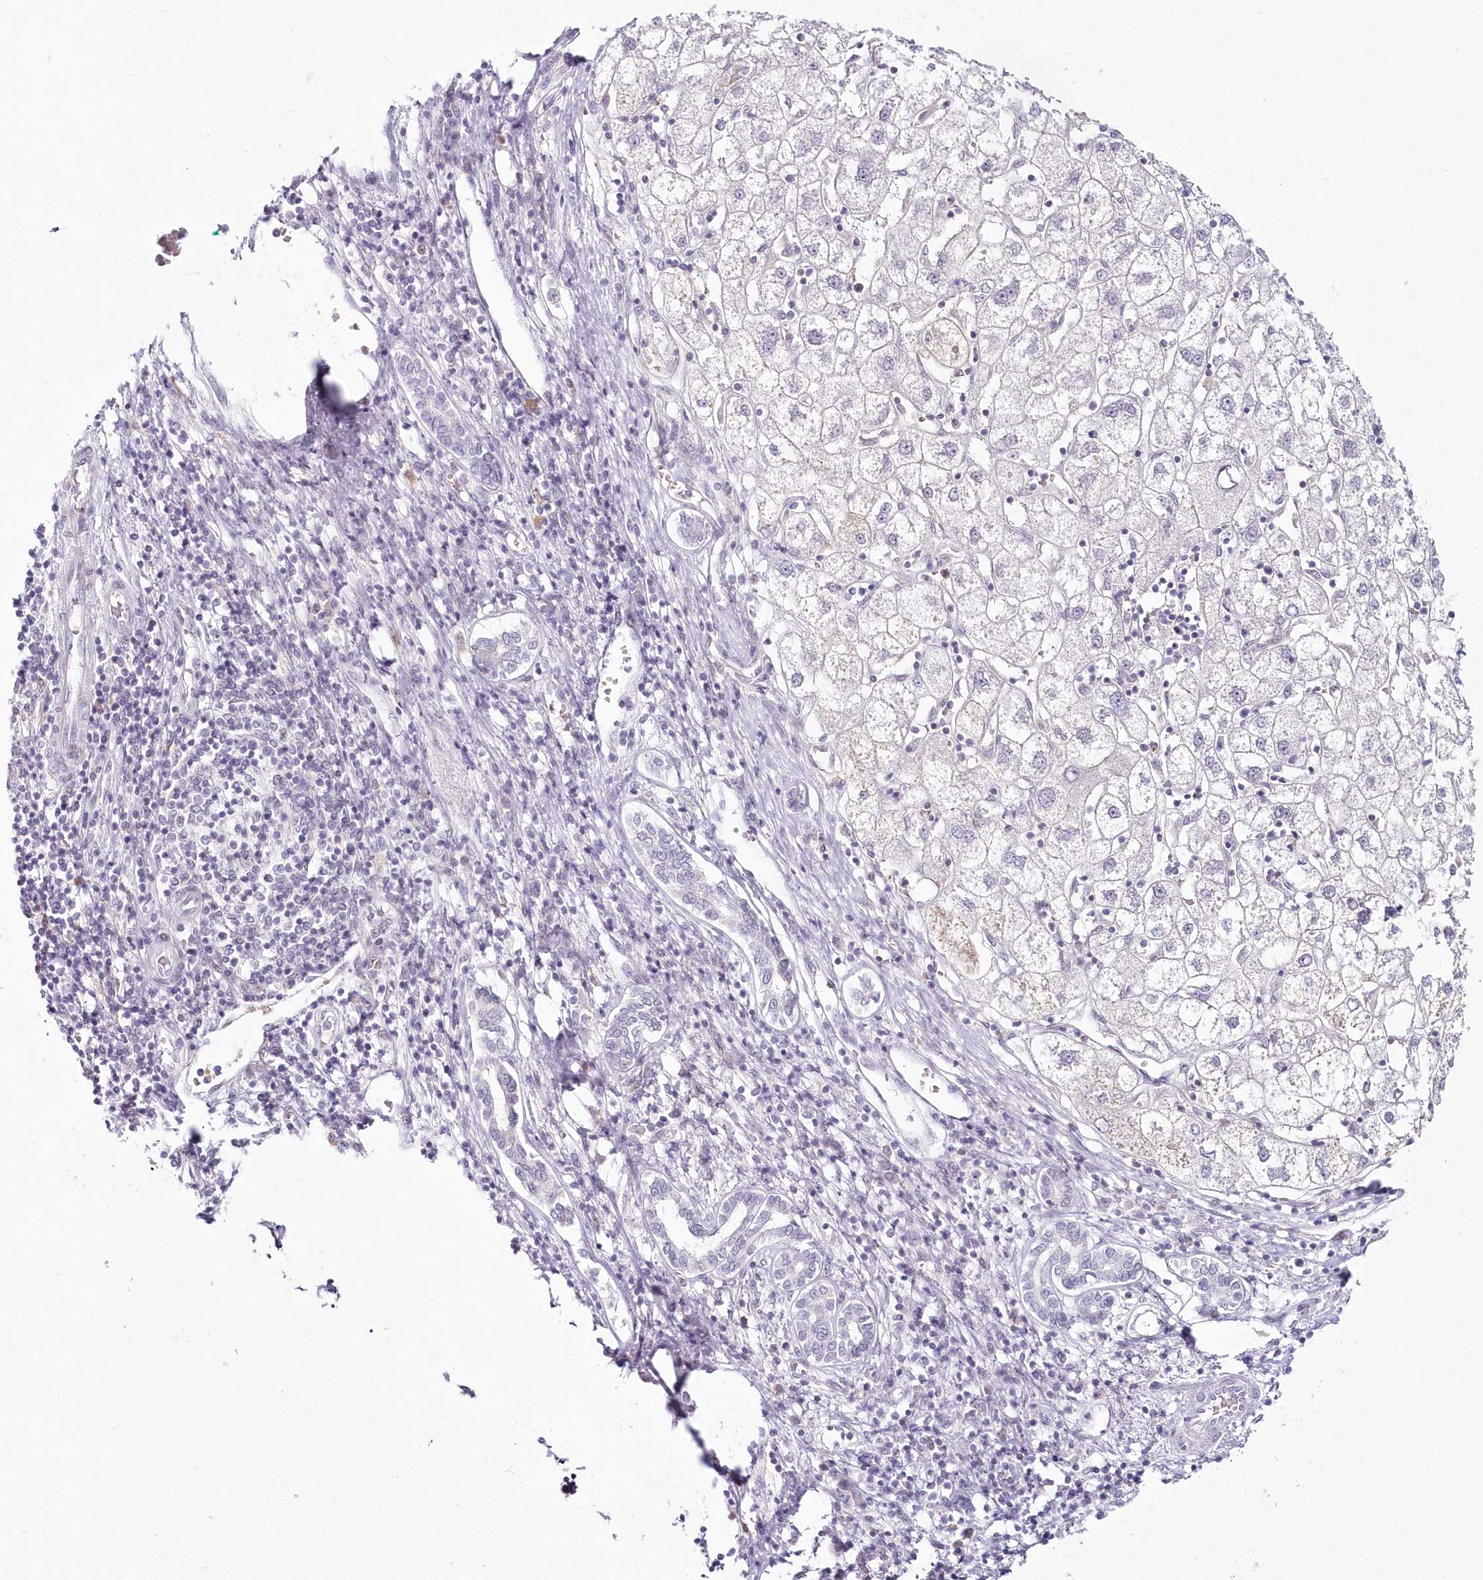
{"staining": {"intensity": "negative", "quantity": "none", "location": "none"}, "tissue": "liver cancer", "cell_type": "Tumor cells", "image_type": "cancer", "snomed": [{"axis": "morphology", "description": "Carcinoma, Hepatocellular, NOS"}, {"axis": "topography", "description": "Liver"}], "caption": "Micrograph shows no protein positivity in tumor cells of liver hepatocellular carcinoma tissue.", "gene": "HYCC2", "patient": {"sex": "male", "age": 65}}